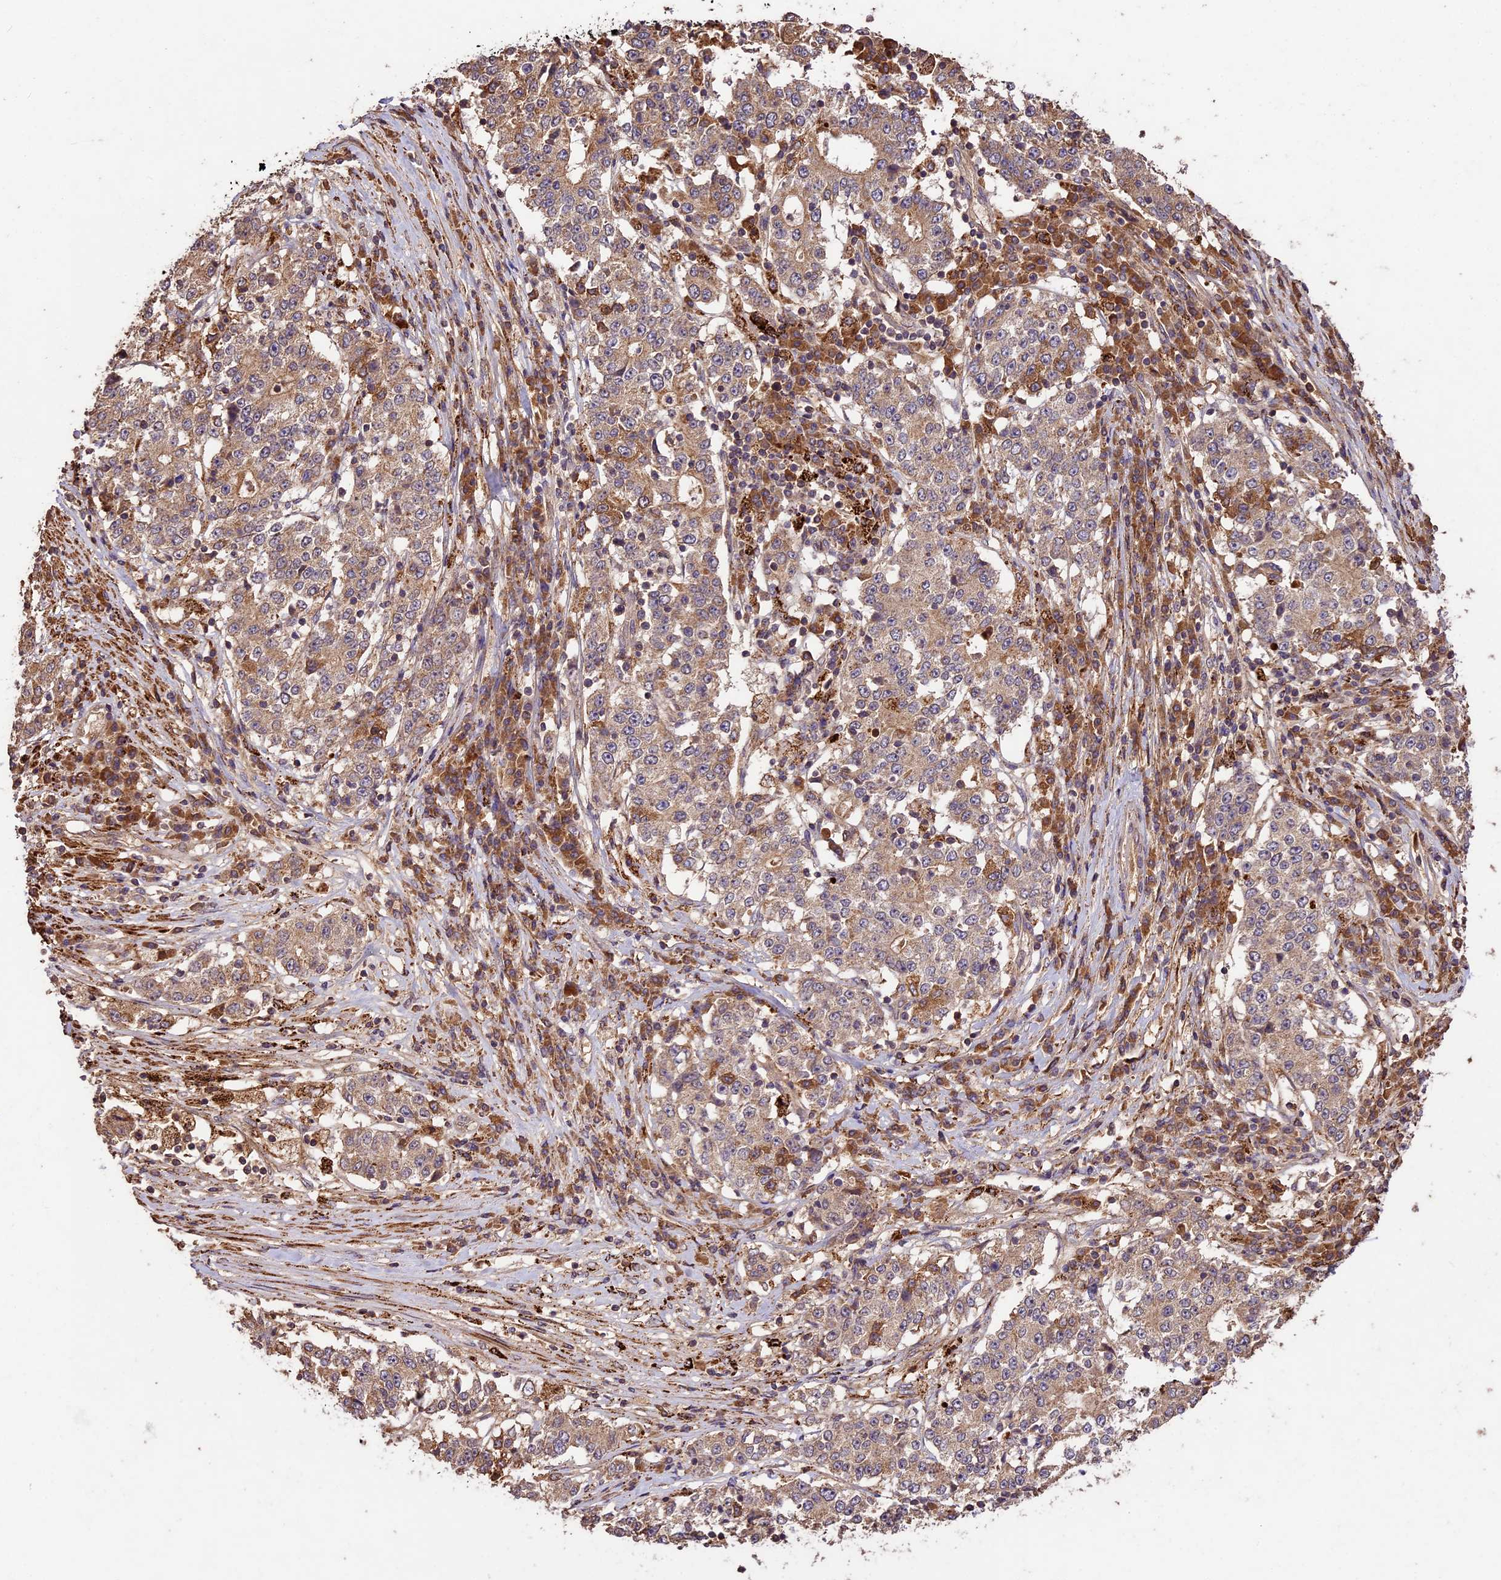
{"staining": {"intensity": "weak", "quantity": ">75%", "location": "cytoplasmic/membranous"}, "tissue": "stomach cancer", "cell_type": "Tumor cells", "image_type": "cancer", "snomed": [{"axis": "morphology", "description": "Adenocarcinoma, NOS"}, {"axis": "topography", "description": "Stomach"}], "caption": "IHC of human stomach cancer displays low levels of weak cytoplasmic/membranous positivity in about >75% of tumor cells.", "gene": "CRLF1", "patient": {"sex": "male", "age": 59}}